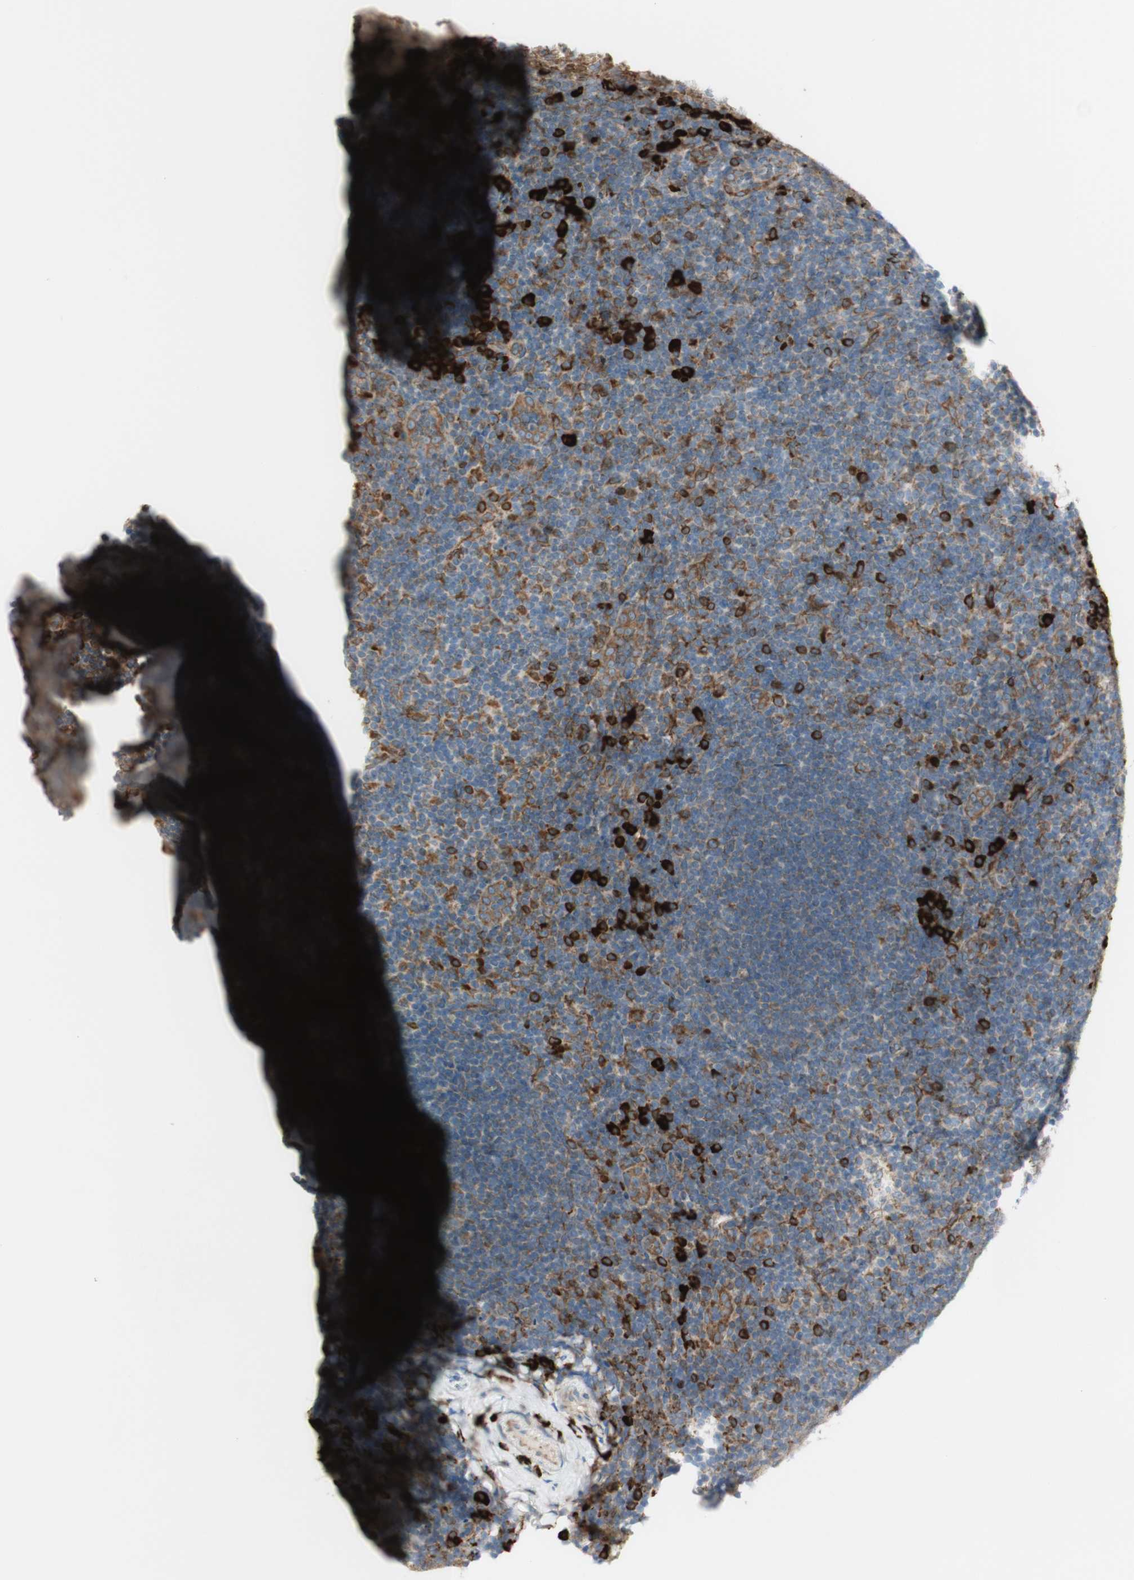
{"staining": {"intensity": "strong", "quantity": "<25%", "location": "cytoplasmic/membranous"}, "tissue": "tonsil", "cell_type": "Germinal center cells", "image_type": "normal", "snomed": [{"axis": "morphology", "description": "Normal tissue, NOS"}, {"axis": "topography", "description": "Tonsil"}], "caption": "The micrograph reveals immunohistochemical staining of benign tonsil. There is strong cytoplasmic/membranous staining is present in approximately <25% of germinal center cells. (brown staining indicates protein expression, while blue staining denotes nuclei).", "gene": "MANF", "patient": {"sex": "male", "age": 37}}